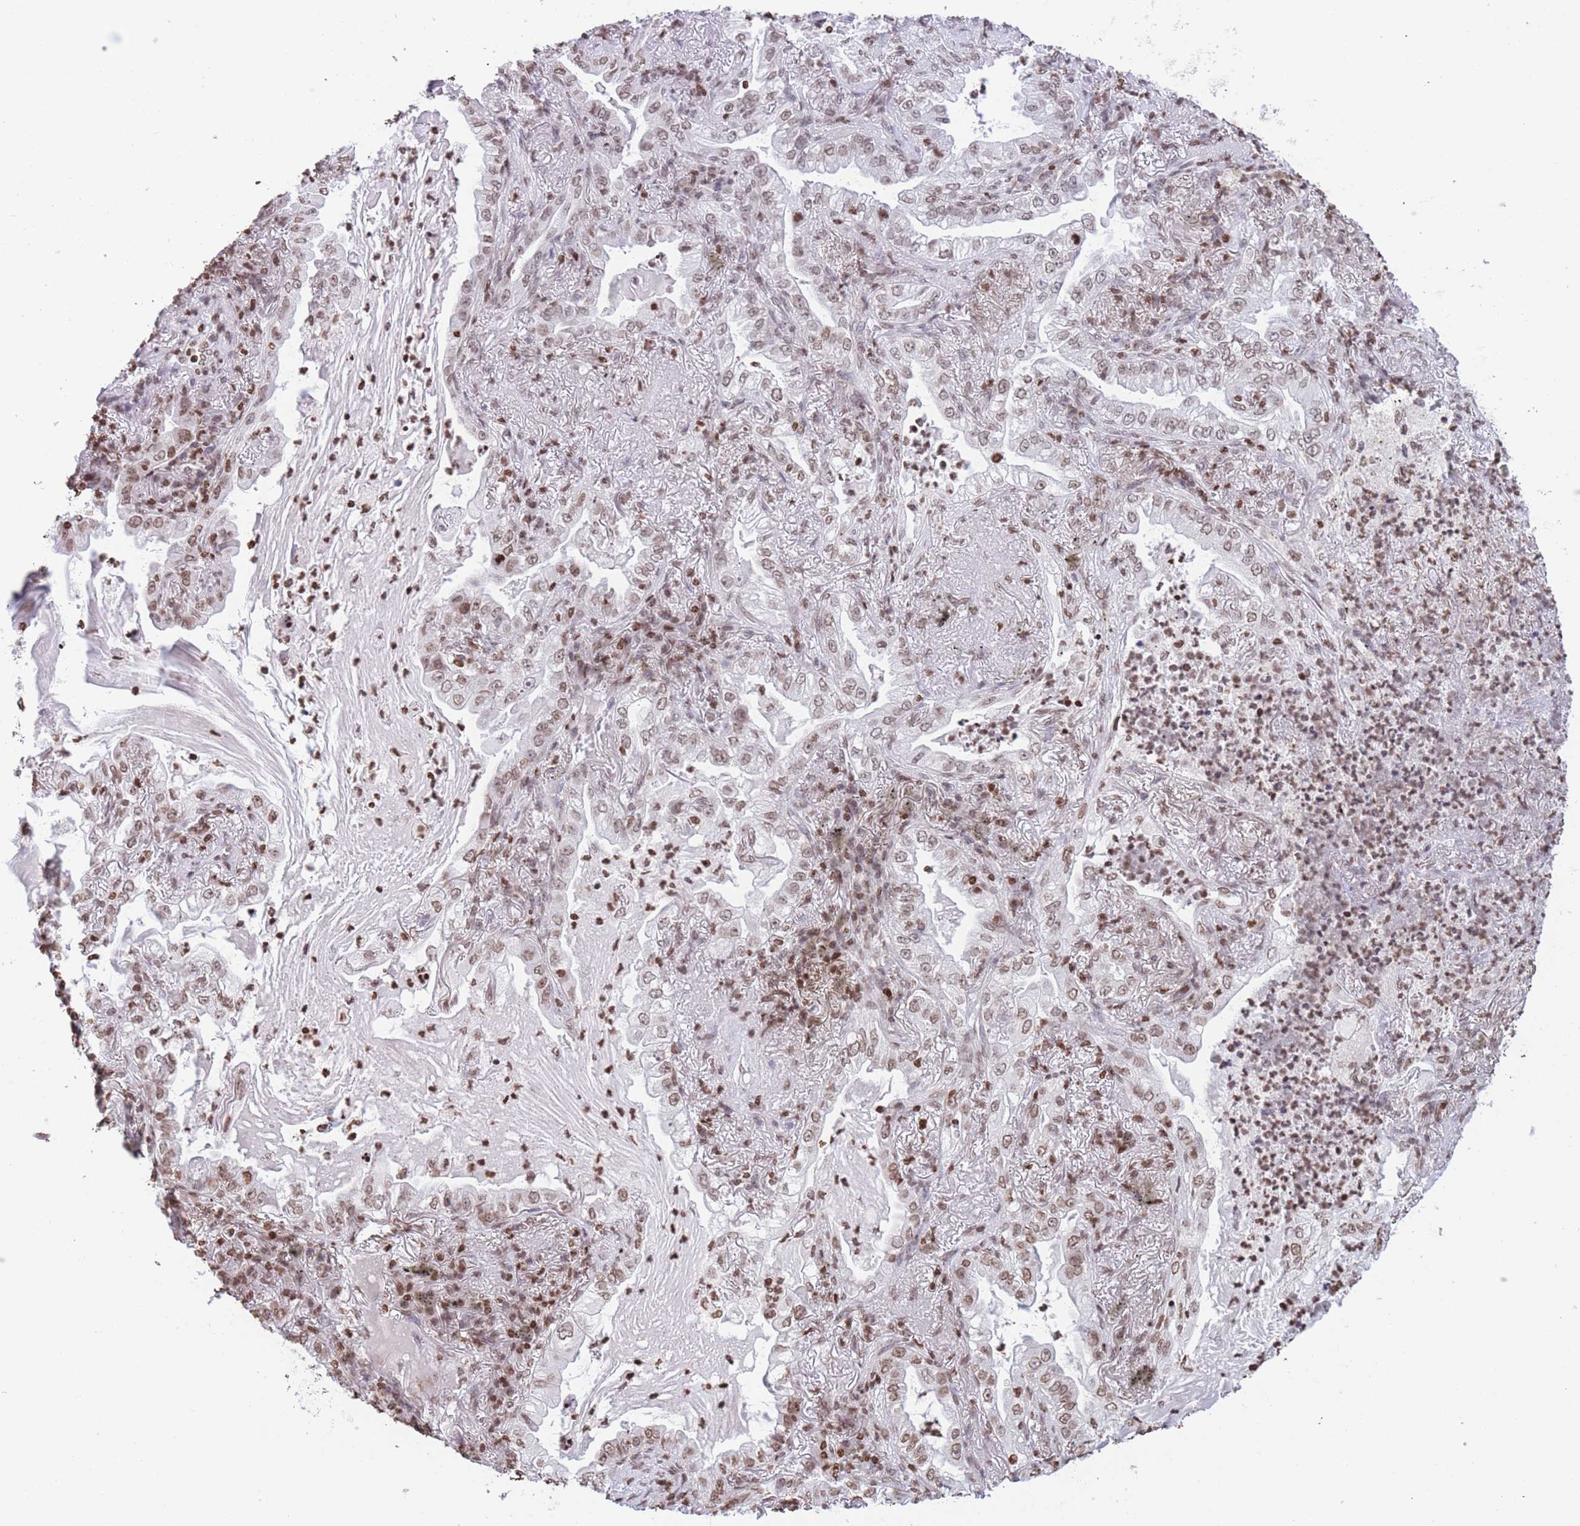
{"staining": {"intensity": "moderate", "quantity": ">75%", "location": "nuclear"}, "tissue": "lung cancer", "cell_type": "Tumor cells", "image_type": "cancer", "snomed": [{"axis": "morphology", "description": "Adenocarcinoma, NOS"}, {"axis": "topography", "description": "Lung"}], "caption": "Immunohistochemistry (DAB) staining of adenocarcinoma (lung) shows moderate nuclear protein positivity in approximately >75% of tumor cells. The protein of interest is stained brown, and the nuclei are stained in blue (DAB (3,3'-diaminobenzidine) IHC with brightfield microscopy, high magnification).", "gene": "H2BC11", "patient": {"sex": "female", "age": 73}}